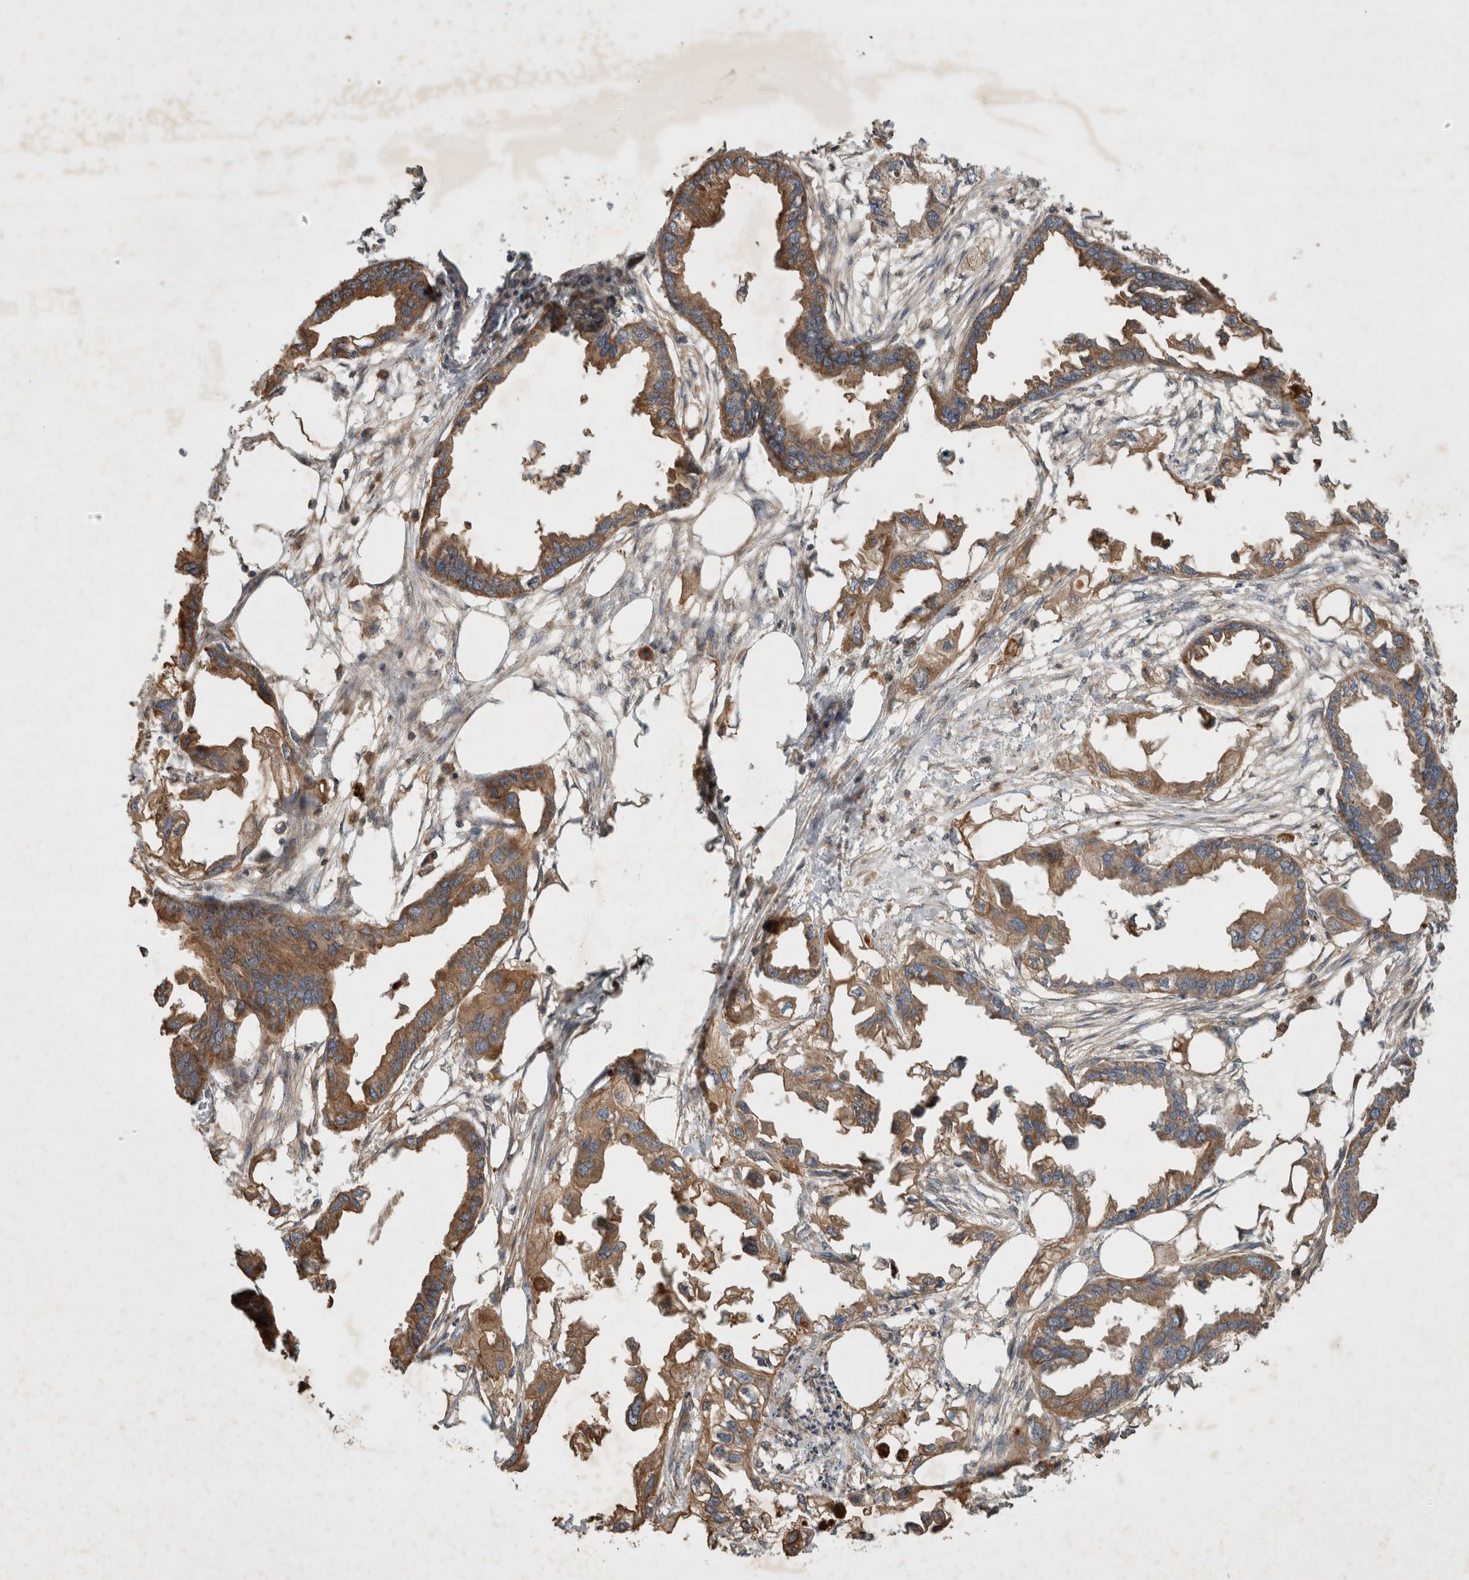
{"staining": {"intensity": "moderate", "quantity": ">75%", "location": "cytoplasmic/membranous"}, "tissue": "endometrial cancer", "cell_type": "Tumor cells", "image_type": "cancer", "snomed": [{"axis": "morphology", "description": "Adenocarcinoma, NOS"}, {"axis": "morphology", "description": "Adenocarcinoma, metastatic, NOS"}, {"axis": "topography", "description": "Adipose tissue"}, {"axis": "topography", "description": "Endometrium"}], "caption": "Immunohistochemistry (IHC) of endometrial adenocarcinoma reveals medium levels of moderate cytoplasmic/membranous staining in approximately >75% of tumor cells.", "gene": "SERAC1", "patient": {"sex": "female", "age": 67}}